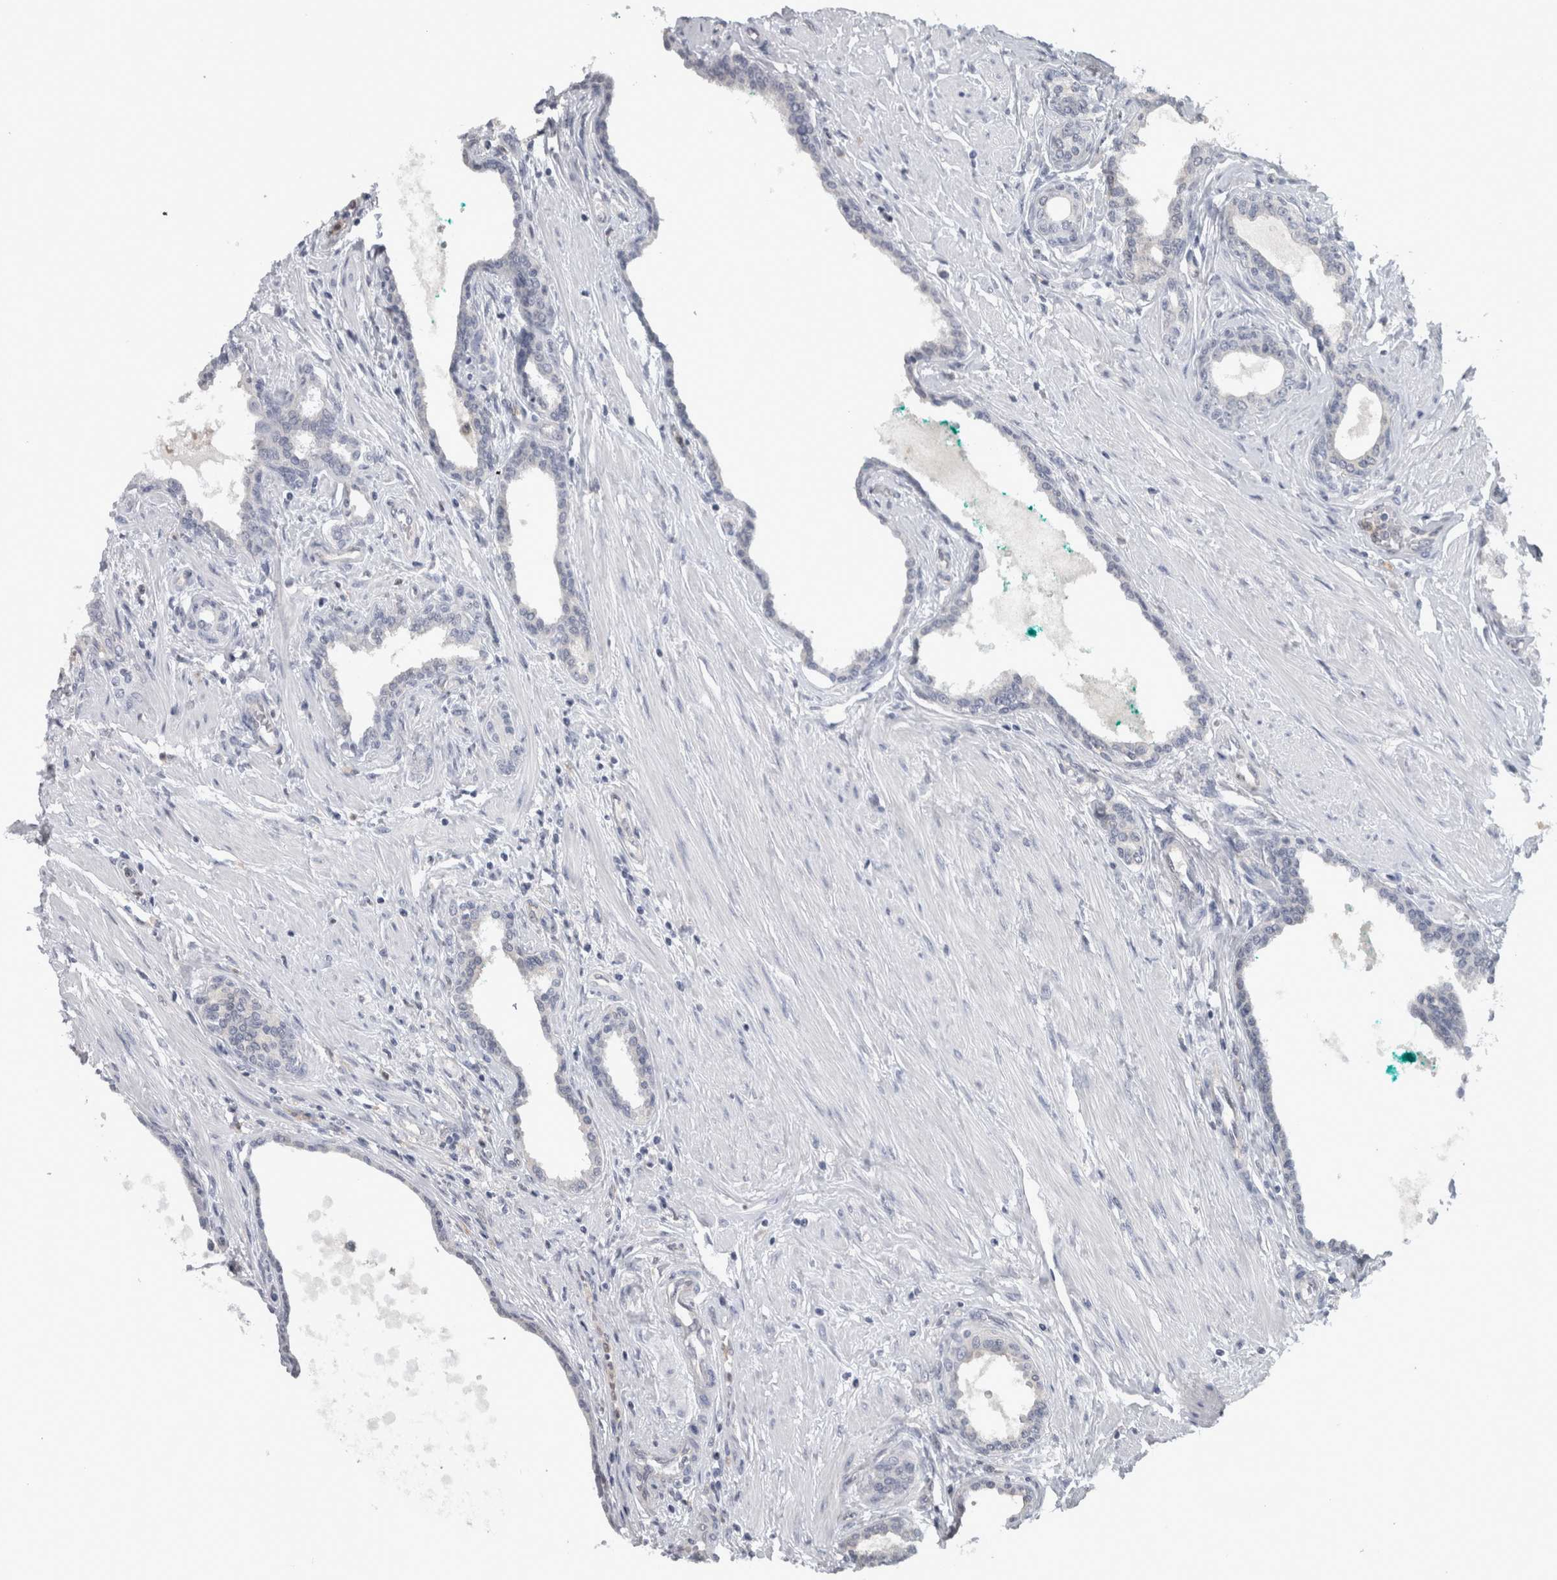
{"staining": {"intensity": "negative", "quantity": "none", "location": "none"}, "tissue": "prostate cancer", "cell_type": "Tumor cells", "image_type": "cancer", "snomed": [{"axis": "morphology", "description": "Adenocarcinoma, High grade"}, {"axis": "topography", "description": "Prostate"}], "caption": "Tumor cells are negative for brown protein staining in prostate cancer (high-grade adenocarcinoma).", "gene": "NAPRT", "patient": {"sex": "male", "age": 52}}